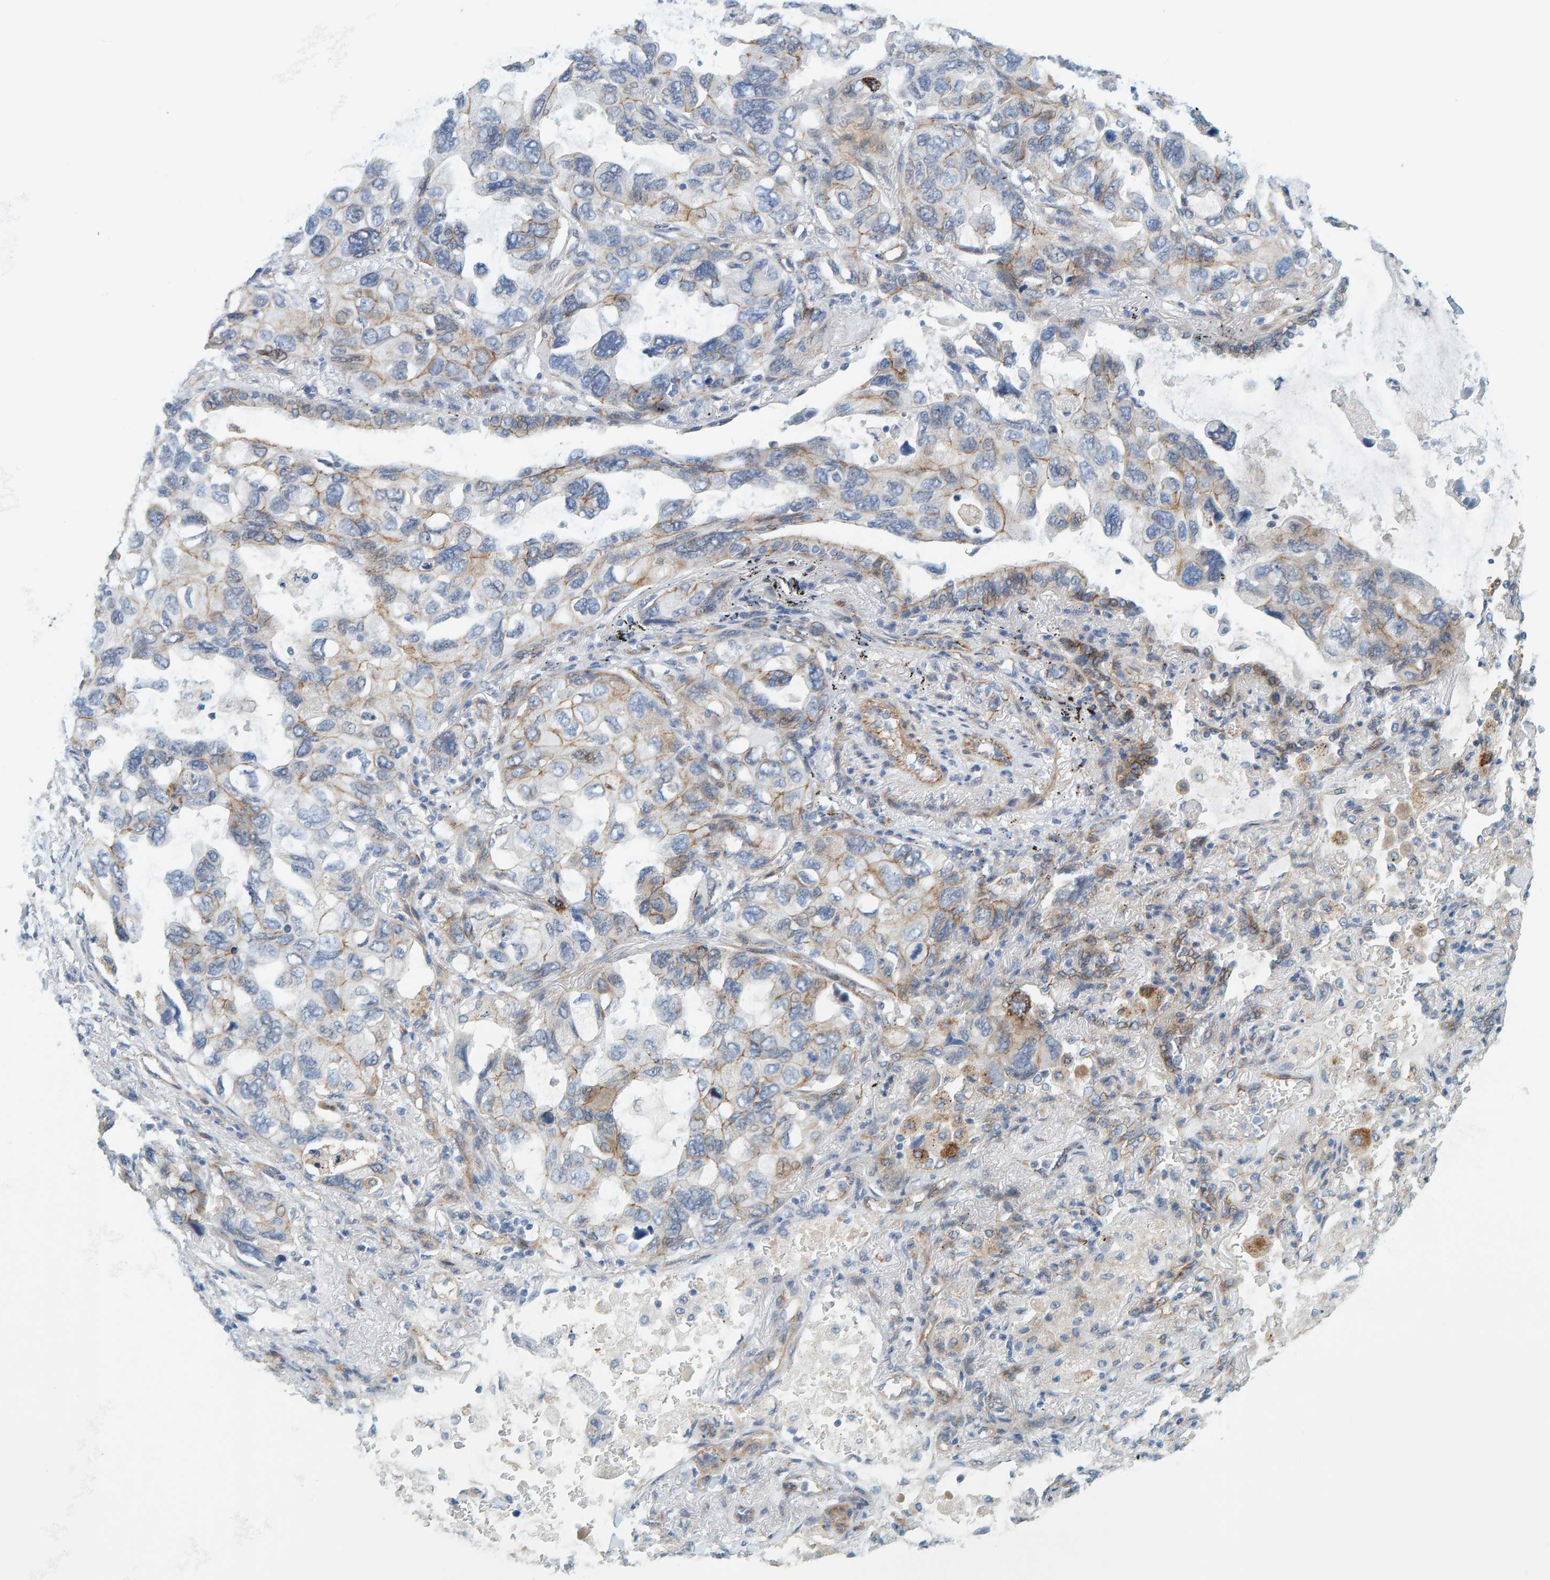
{"staining": {"intensity": "weak", "quantity": "<25%", "location": "cytoplasmic/membranous"}, "tissue": "lung cancer", "cell_type": "Tumor cells", "image_type": "cancer", "snomed": [{"axis": "morphology", "description": "Squamous cell carcinoma, NOS"}, {"axis": "topography", "description": "Lung"}], "caption": "An image of human lung cancer (squamous cell carcinoma) is negative for staining in tumor cells.", "gene": "KRBA2", "patient": {"sex": "female", "age": 73}}